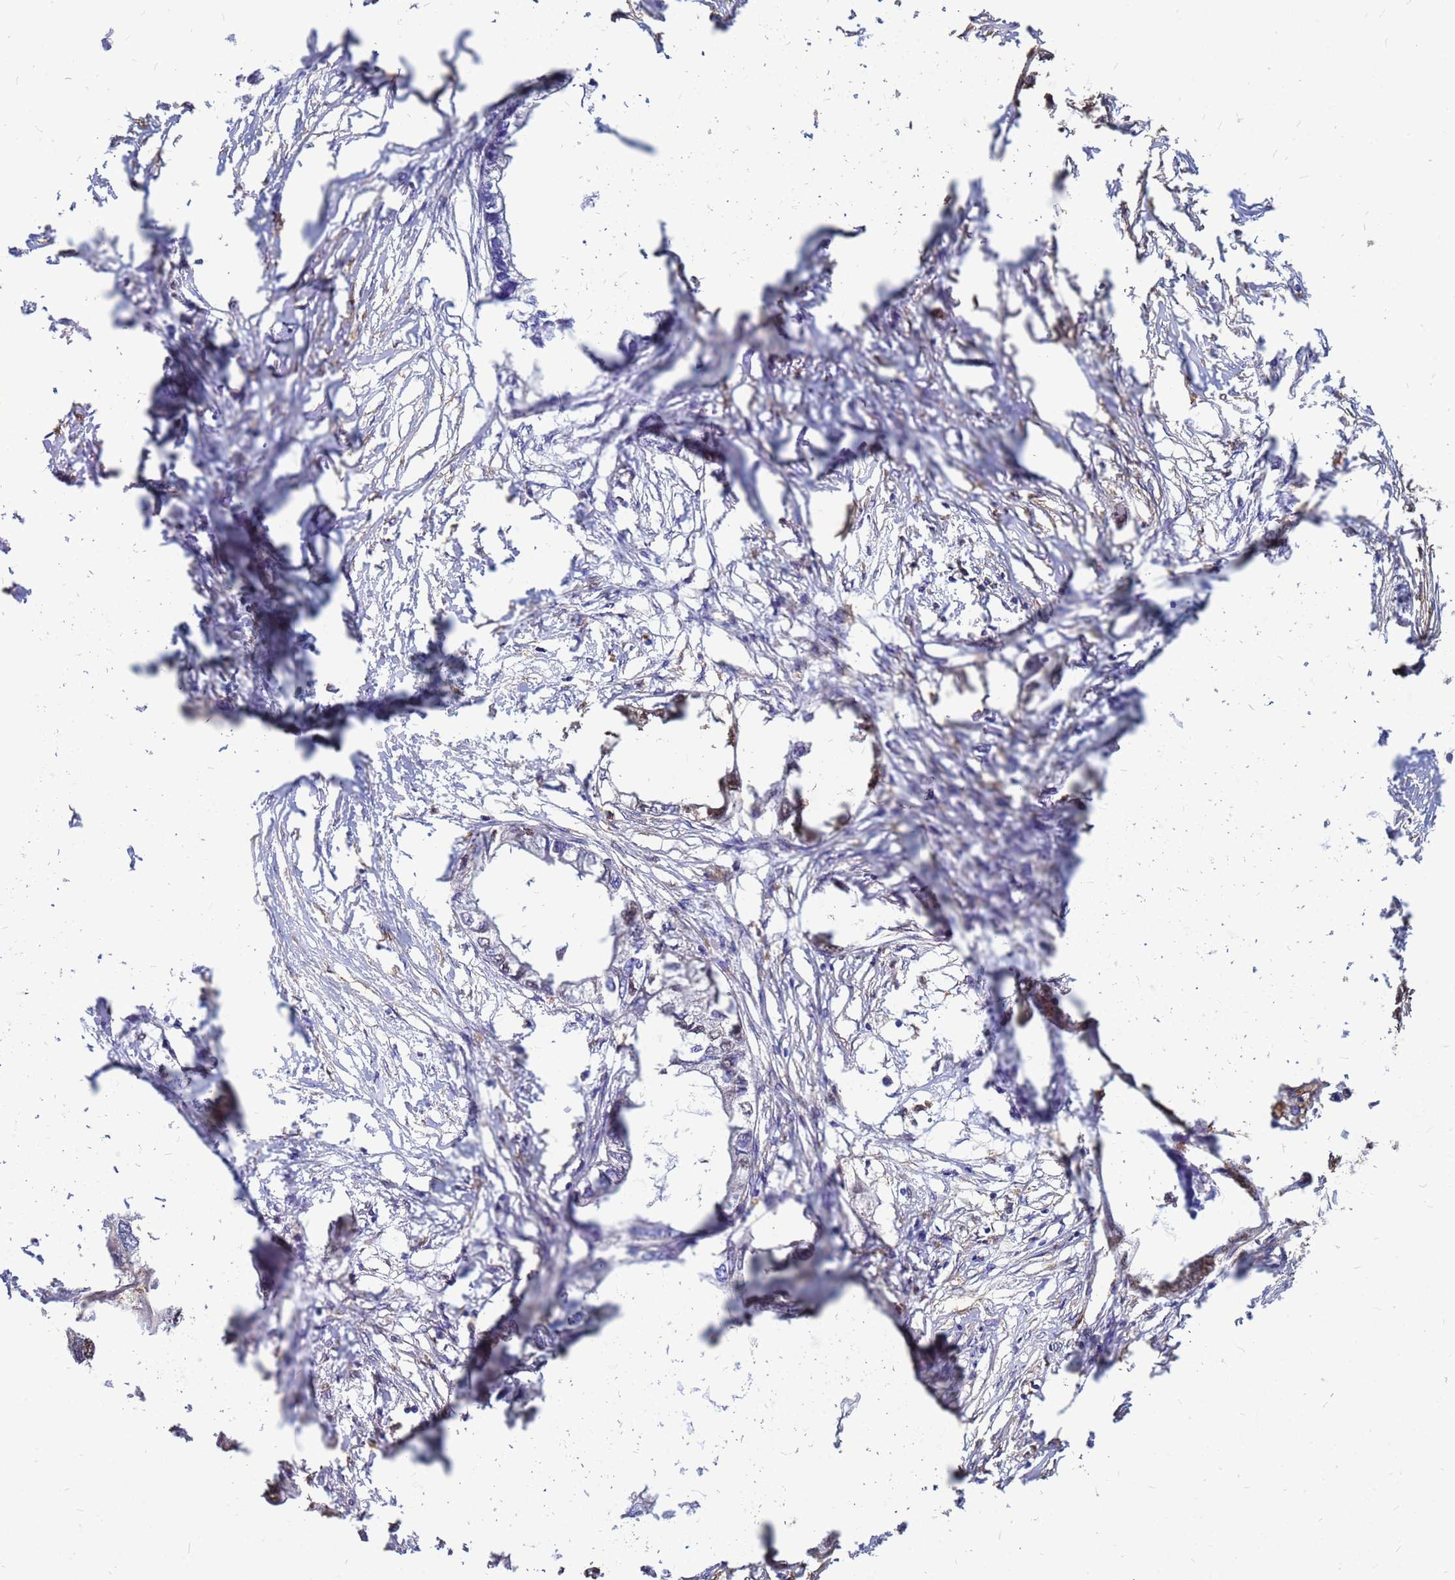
{"staining": {"intensity": "moderate", "quantity": "<25%", "location": "cytoplasmic/membranous"}, "tissue": "endometrial cancer", "cell_type": "Tumor cells", "image_type": "cancer", "snomed": [{"axis": "morphology", "description": "Adenocarcinoma, NOS"}, {"axis": "morphology", "description": "Adenocarcinoma, metastatic, NOS"}, {"axis": "topography", "description": "Adipose tissue"}, {"axis": "topography", "description": "Endometrium"}], "caption": "Immunohistochemistry (IHC) micrograph of human endometrial metastatic adenocarcinoma stained for a protein (brown), which displays low levels of moderate cytoplasmic/membranous expression in approximately <25% of tumor cells.", "gene": "MOB2", "patient": {"sex": "female", "age": 67}}